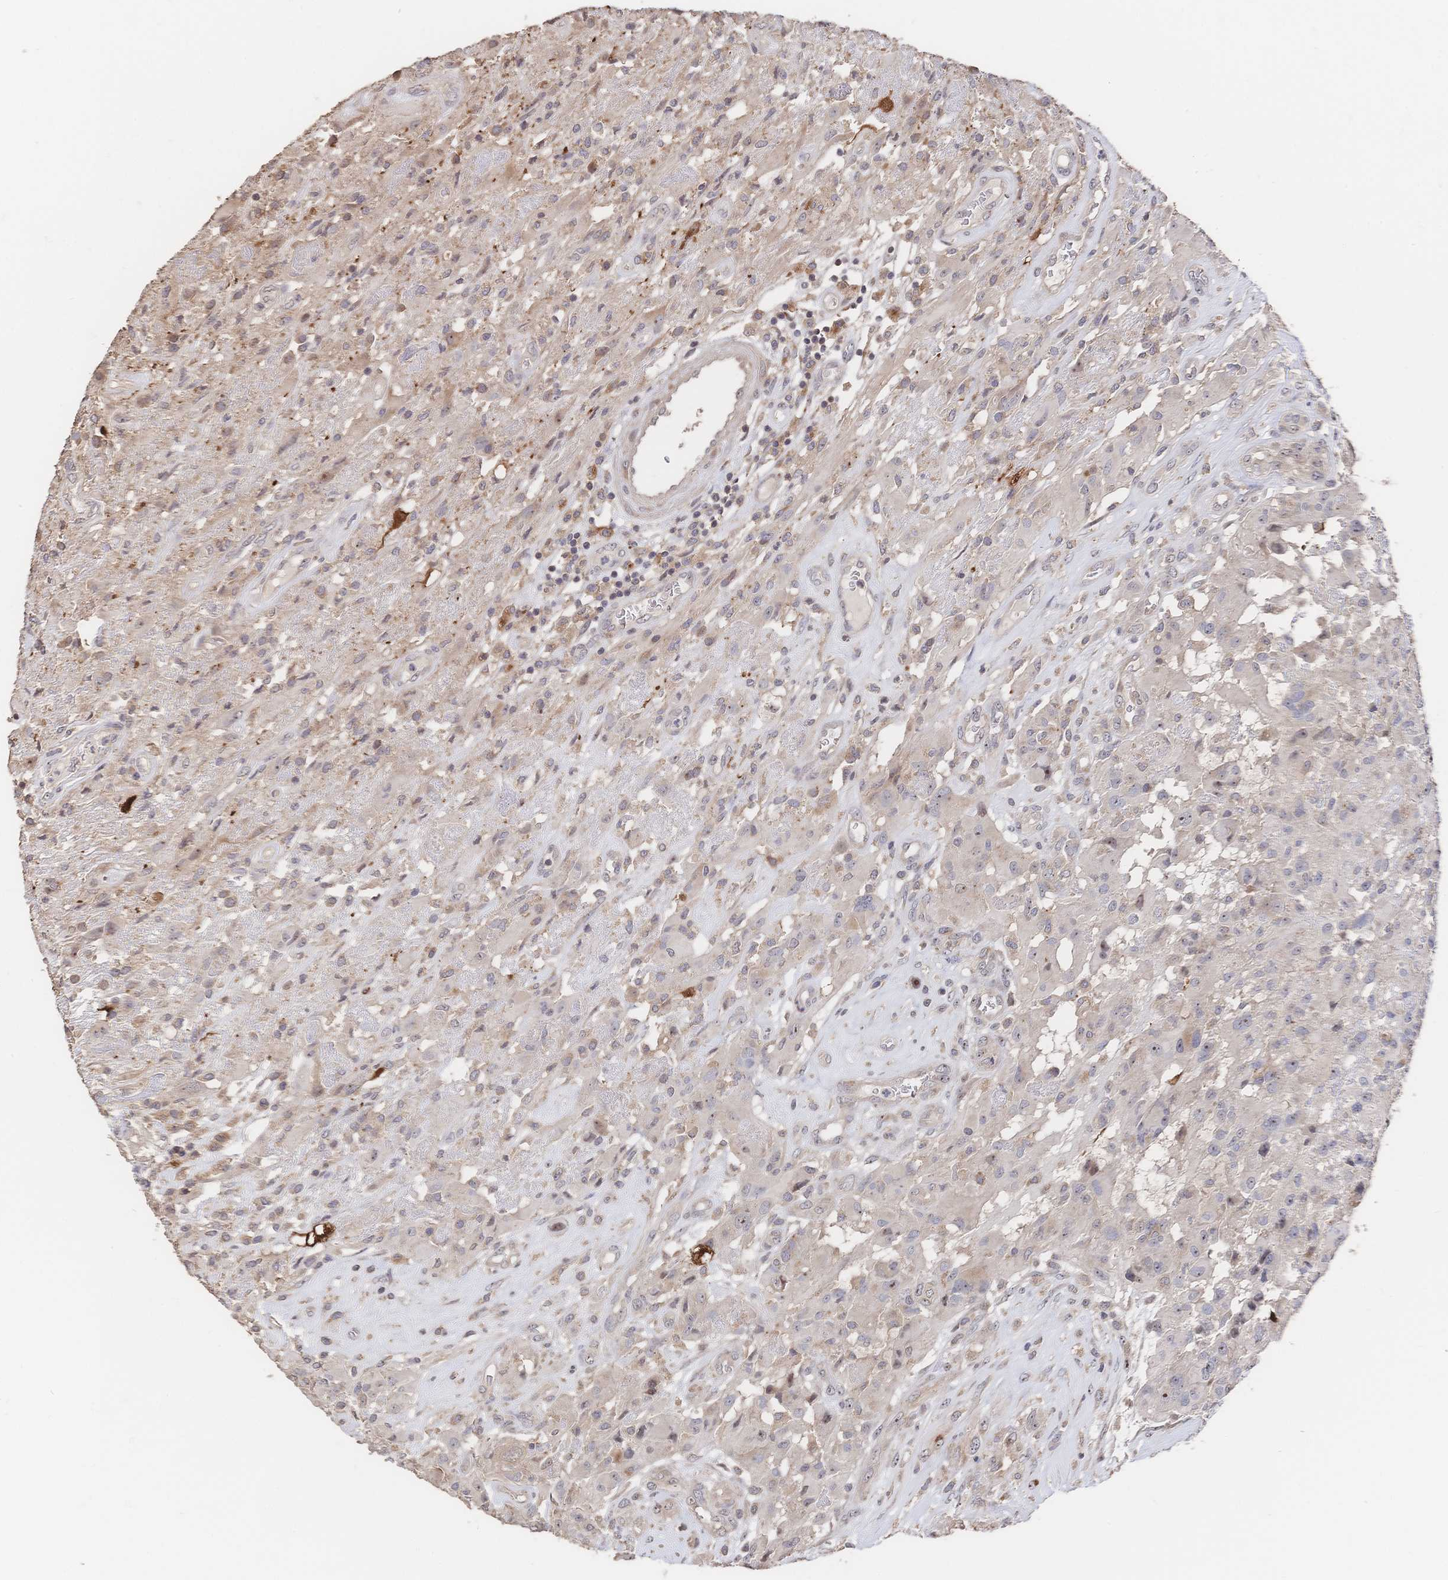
{"staining": {"intensity": "weak", "quantity": "25%-75%", "location": "cytoplasmic/membranous,nuclear"}, "tissue": "glioma", "cell_type": "Tumor cells", "image_type": "cancer", "snomed": [{"axis": "morphology", "description": "Glioma, malignant, High grade"}, {"axis": "topography", "description": "Brain"}], "caption": "An image showing weak cytoplasmic/membranous and nuclear expression in about 25%-75% of tumor cells in glioma, as visualized by brown immunohistochemical staining.", "gene": "DNAJA4", "patient": {"sex": "male", "age": 46}}